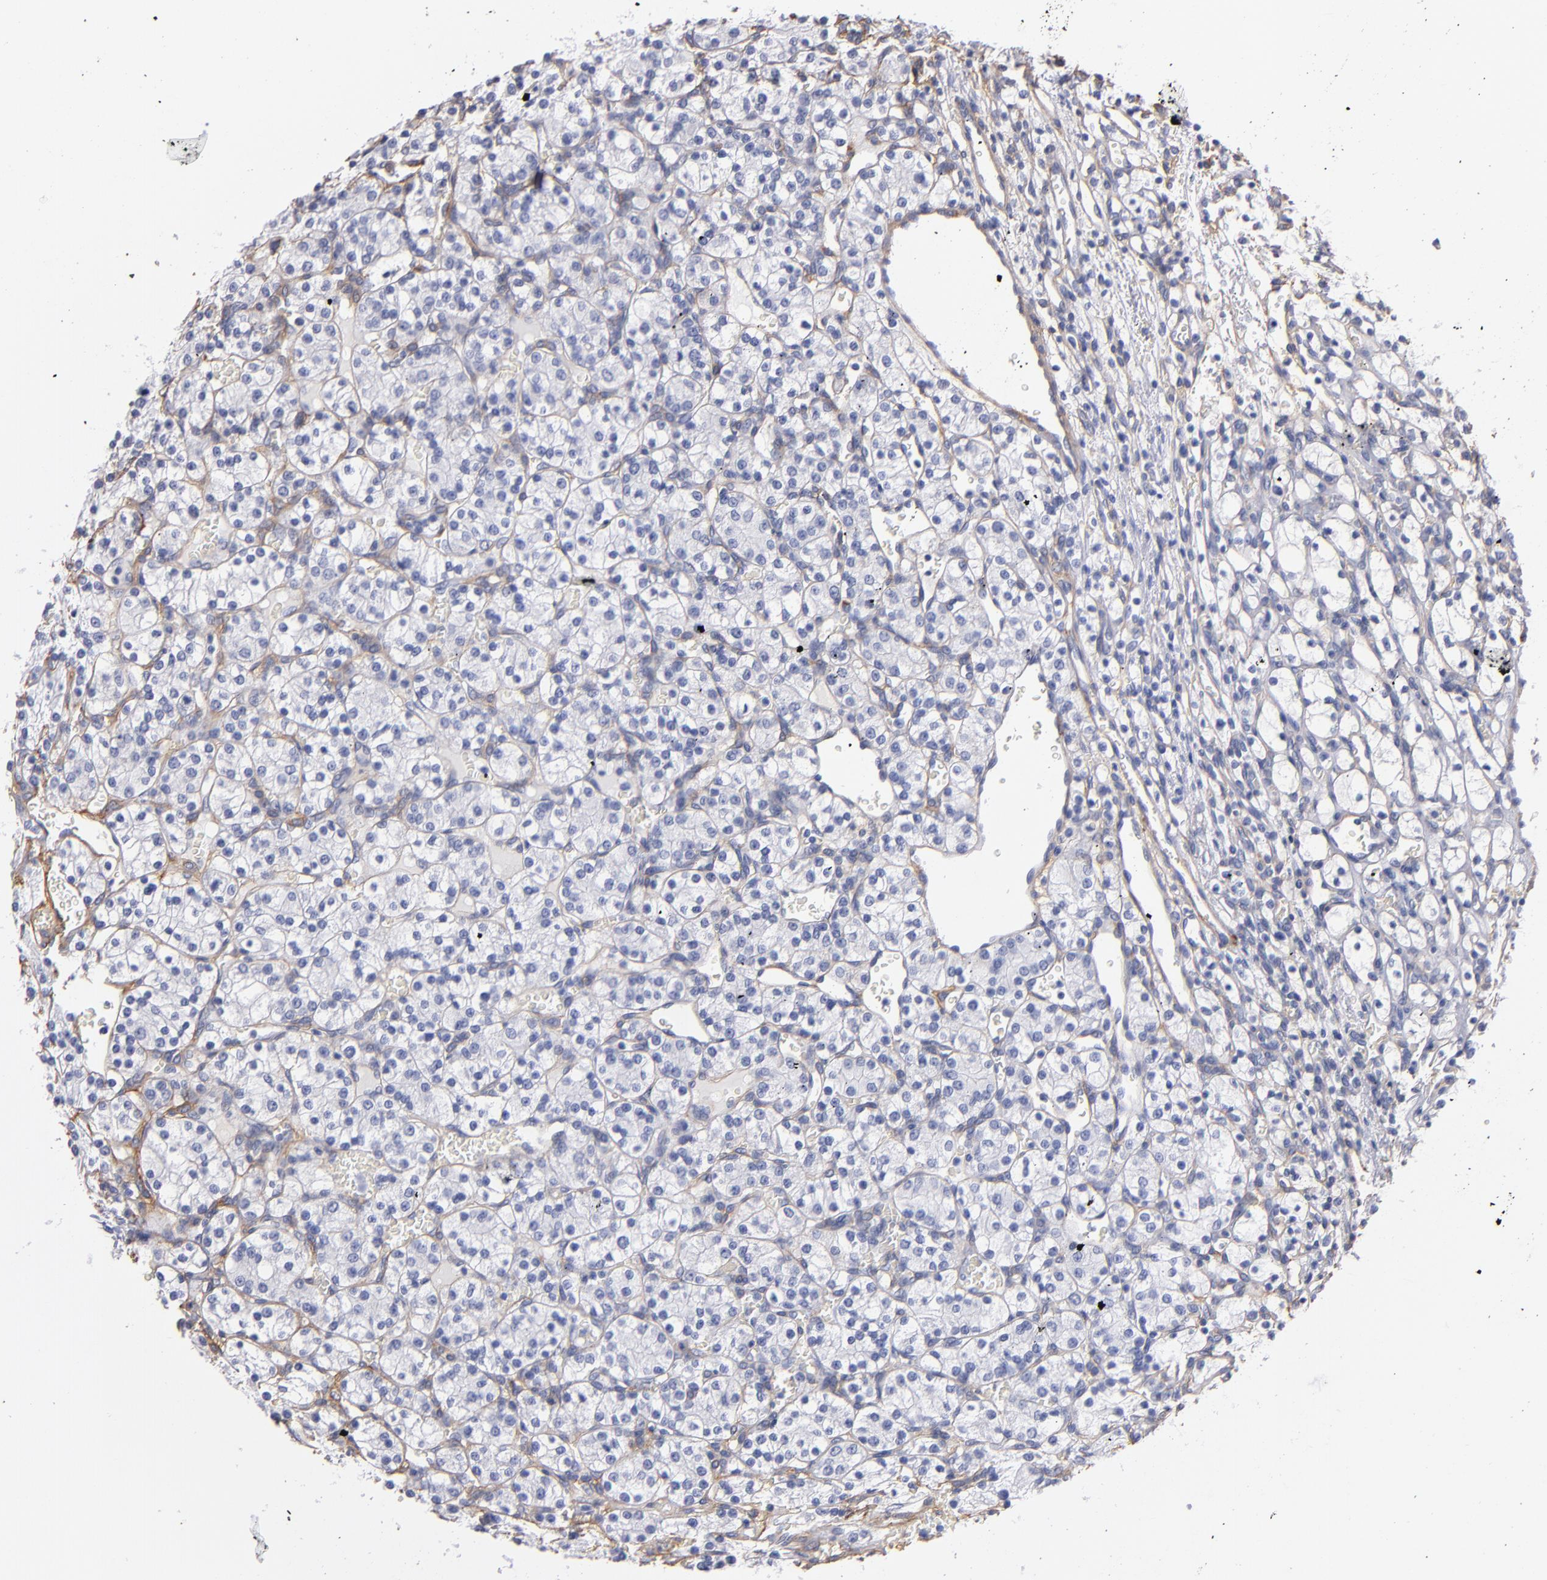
{"staining": {"intensity": "negative", "quantity": "none", "location": "none"}, "tissue": "renal cancer", "cell_type": "Tumor cells", "image_type": "cancer", "snomed": [{"axis": "morphology", "description": "Adenocarcinoma, NOS"}, {"axis": "topography", "description": "Kidney"}], "caption": "Immunohistochemistry micrograph of neoplastic tissue: human renal adenocarcinoma stained with DAB displays no significant protein expression in tumor cells.", "gene": "LAMC1", "patient": {"sex": "female", "age": 62}}